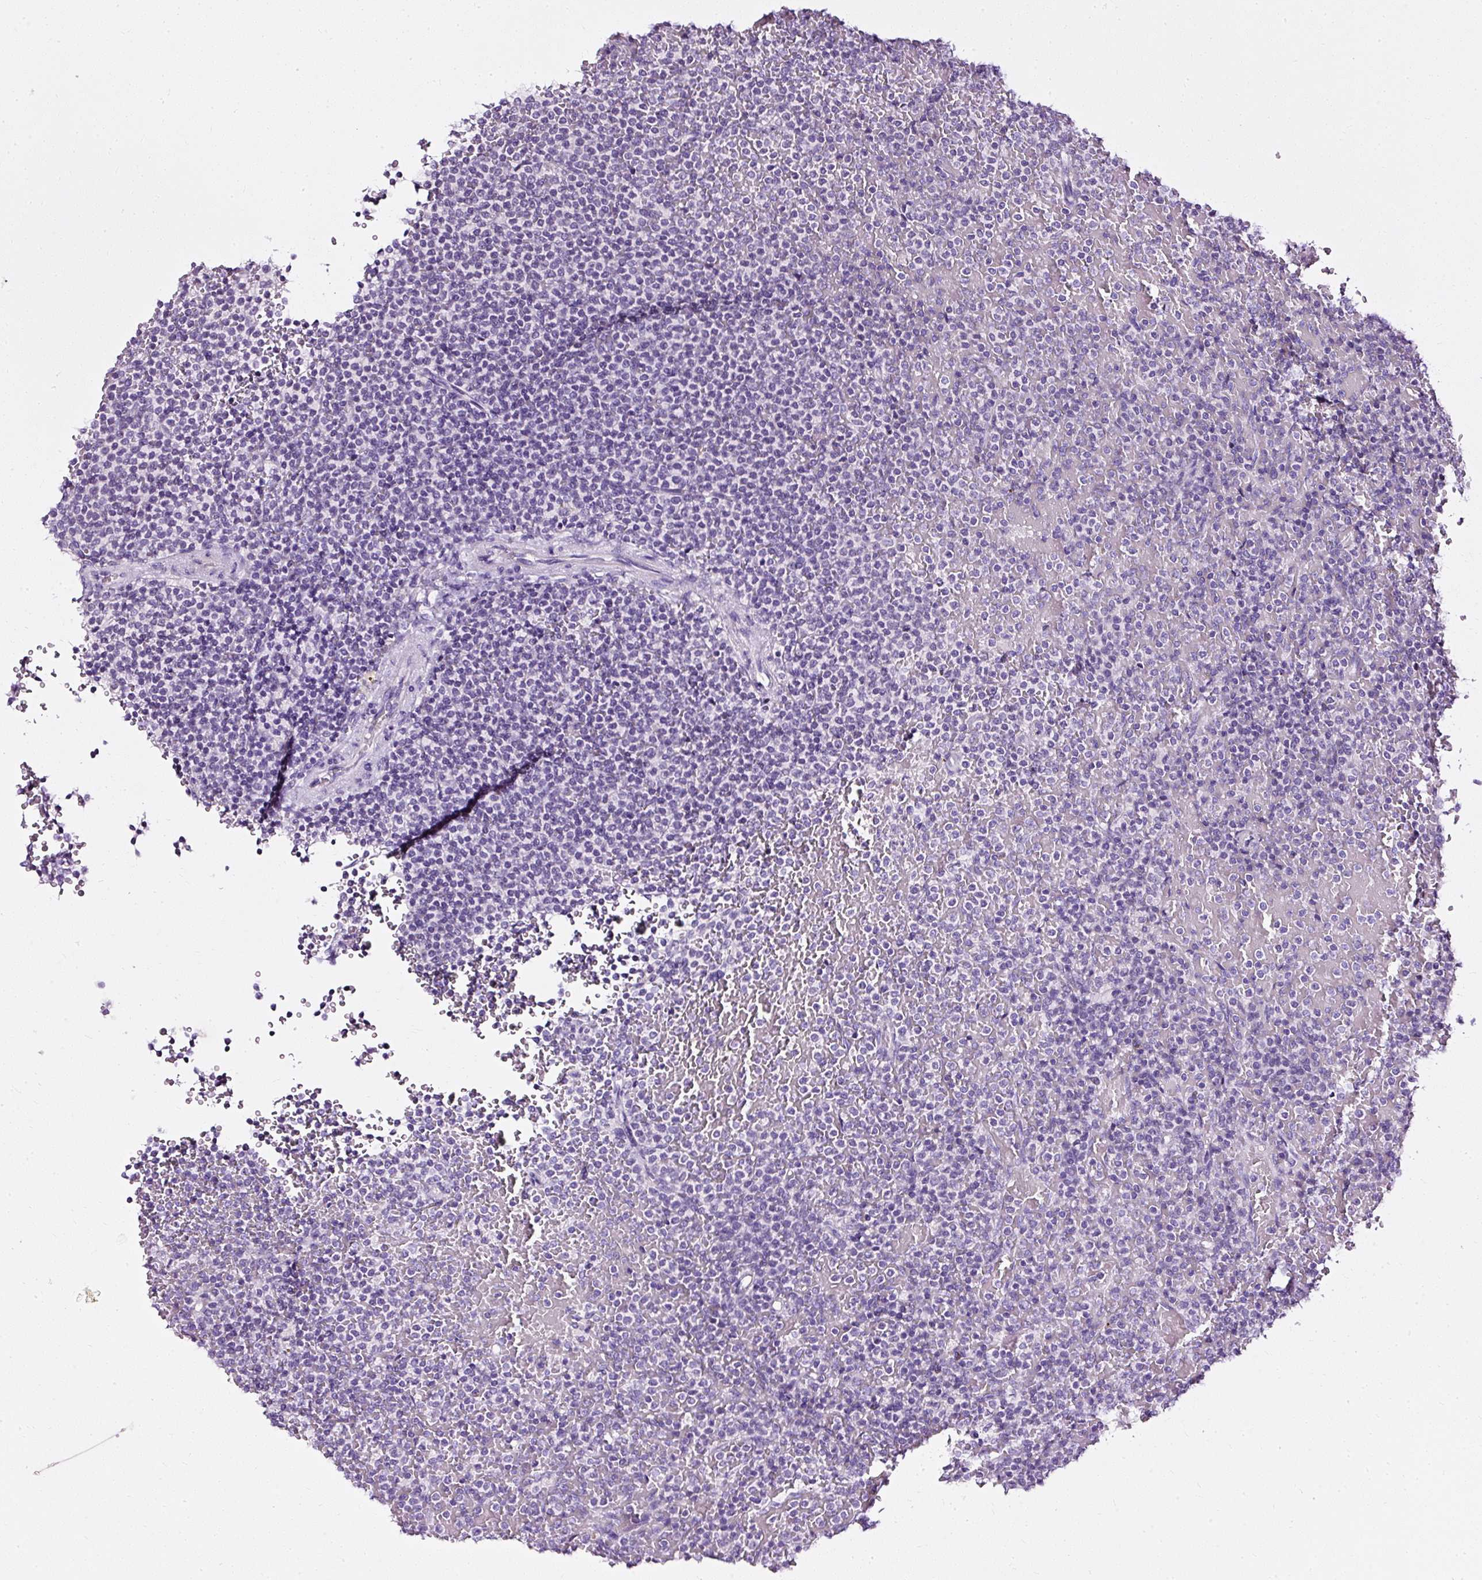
{"staining": {"intensity": "negative", "quantity": "none", "location": "none"}, "tissue": "lymphoma", "cell_type": "Tumor cells", "image_type": "cancer", "snomed": [{"axis": "morphology", "description": "Malignant lymphoma, non-Hodgkin's type, Low grade"}, {"axis": "topography", "description": "Spleen"}], "caption": "The micrograph exhibits no staining of tumor cells in low-grade malignant lymphoma, non-Hodgkin's type.", "gene": "ATP2A1", "patient": {"sex": "male", "age": 60}}